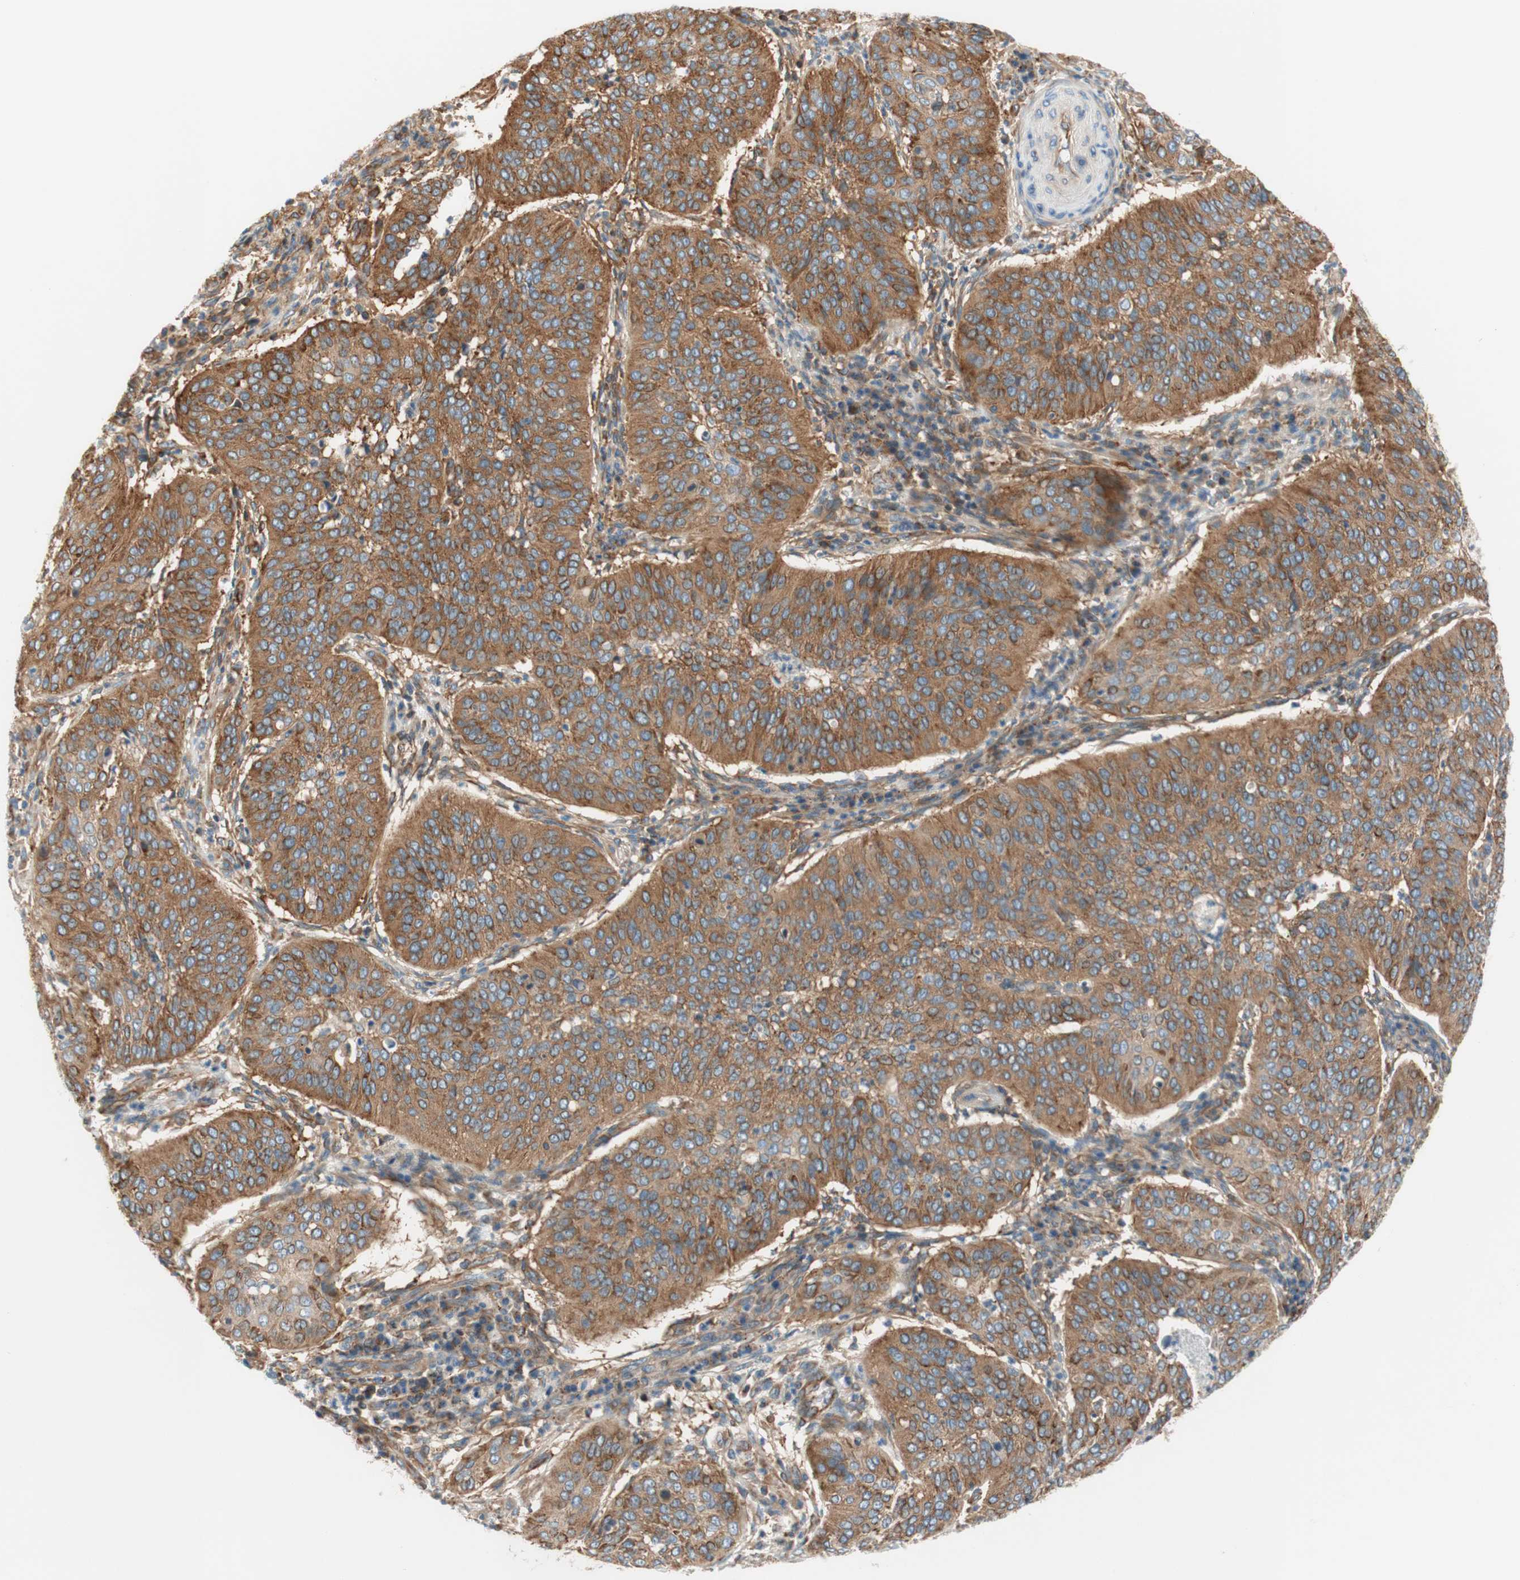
{"staining": {"intensity": "moderate", "quantity": ">75%", "location": "cytoplasmic/membranous"}, "tissue": "cervical cancer", "cell_type": "Tumor cells", "image_type": "cancer", "snomed": [{"axis": "morphology", "description": "Normal tissue, NOS"}, {"axis": "morphology", "description": "Squamous cell carcinoma, NOS"}, {"axis": "topography", "description": "Cervix"}], "caption": "The photomicrograph demonstrates staining of cervical cancer (squamous cell carcinoma), revealing moderate cytoplasmic/membranous protein positivity (brown color) within tumor cells.", "gene": "VPS26A", "patient": {"sex": "female", "age": 39}}